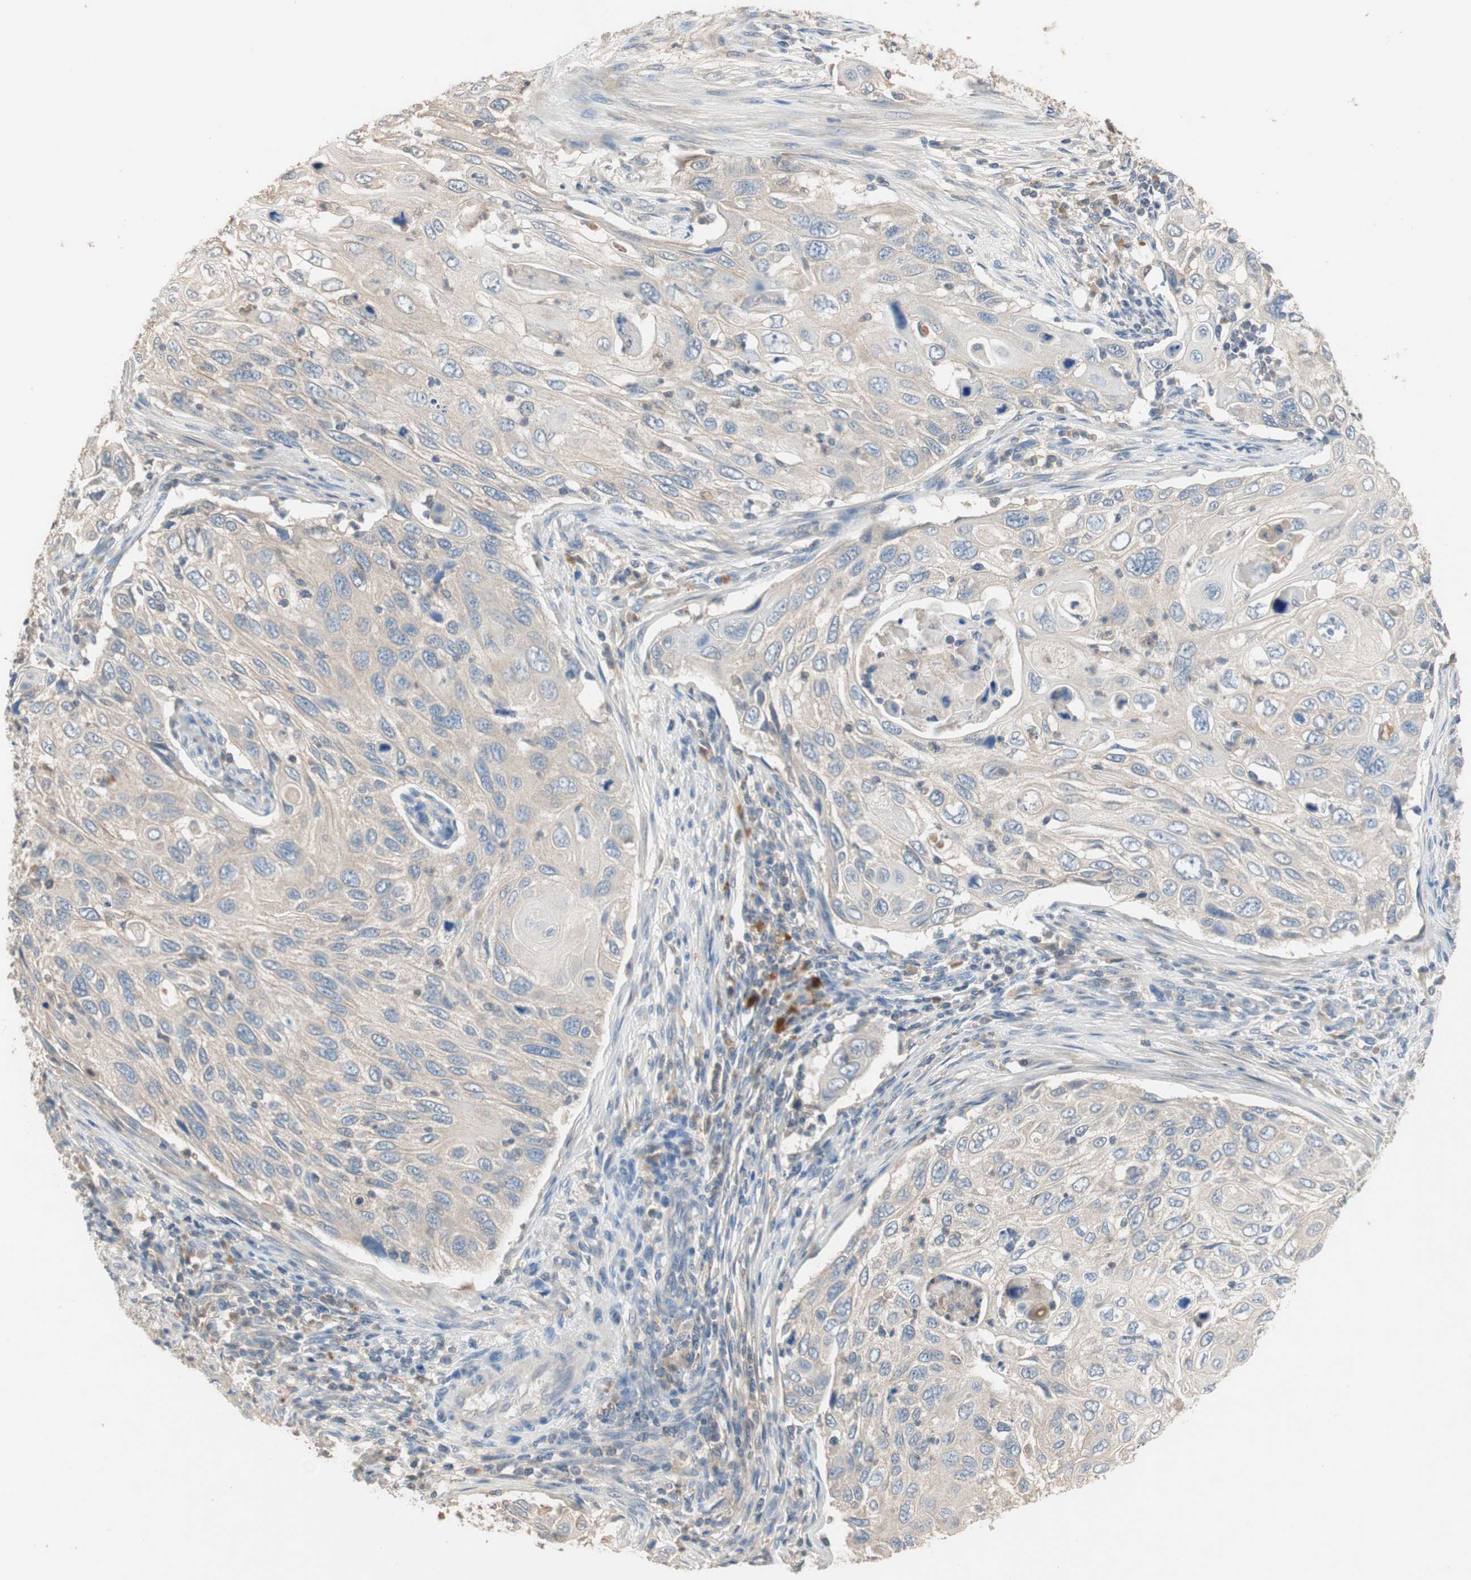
{"staining": {"intensity": "weak", "quantity": "25%-75%", "location": "cytoplasmic/membranous"}, "tissue": "cervical cancer", "cell_type": "Tumor cells", "image_type": "cancer", "snomed": [{"axis": "morphology", "description": "Squamous cell carcinoma, NOS"}, {"axis": "topography", "description": "Cervix"}], "caption": "Protein staining of cervical squamous cell carcinoma tissue shows weak cytoplasmic/membranous expression in approximately 25%-75% of tumor cells.", "gene": "ADAP1", "patient": {"sex": "female", "age": 70}}